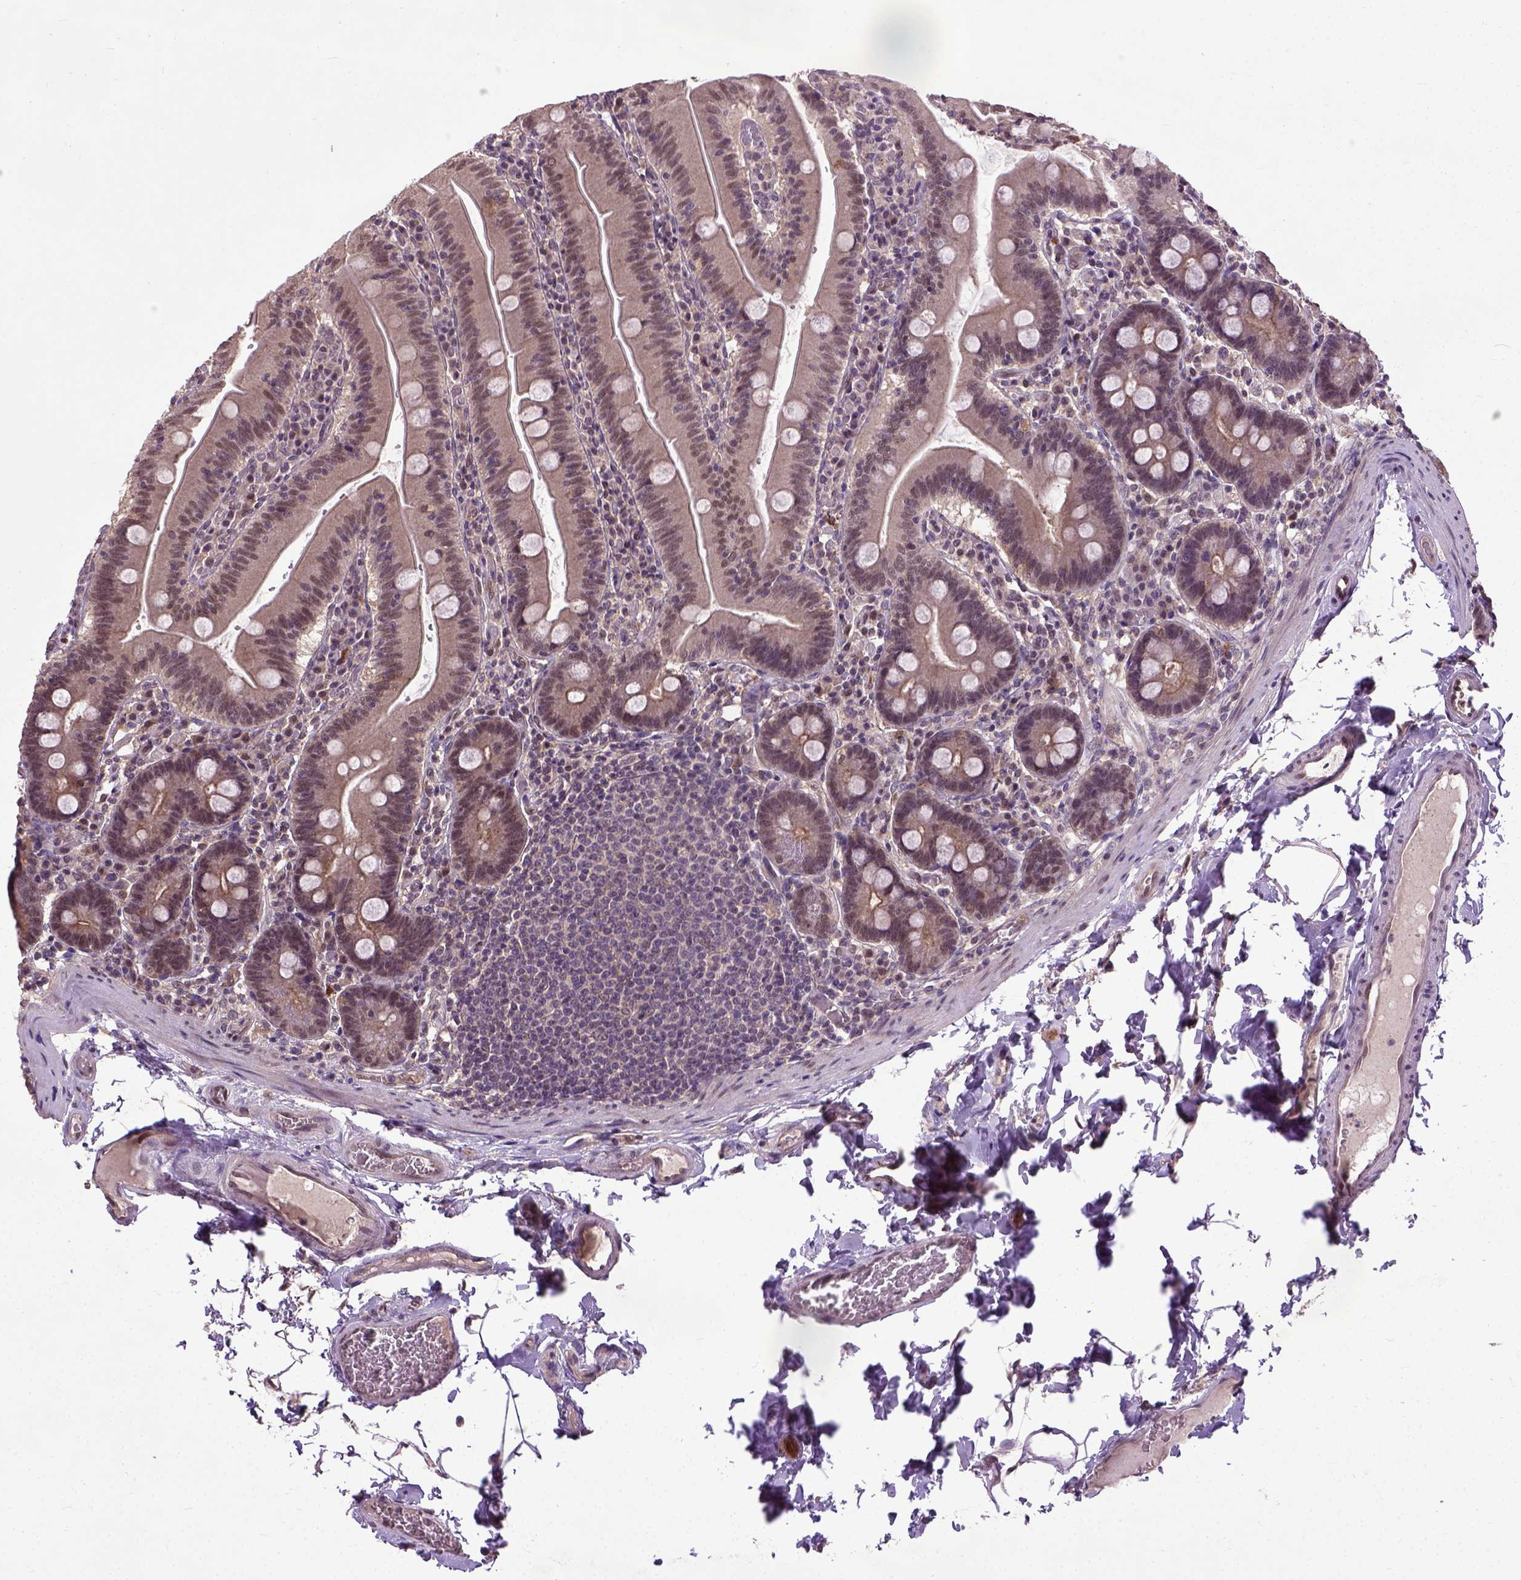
{"staining": {"intensity": "weak", "quantity": "25%-75%", "location": "cytoplasmic/membranous"}, "tissue": "small intestine", "cell_type": "Glandular cells", "image_type": "normal", "snomed": [{"axis": "morphology", "description": "Normal tissue, NOS"}, {"axis": "topography", "description": "Small intestine"}], "caption": "Glandular cells exhibit low levels of weak cytoplasmic/membranous expression in approximately 25%-75% of cells in unremarkable human small intestine.", "gene": "UBA3", "patient": {"sex": "male", "age": 37}}